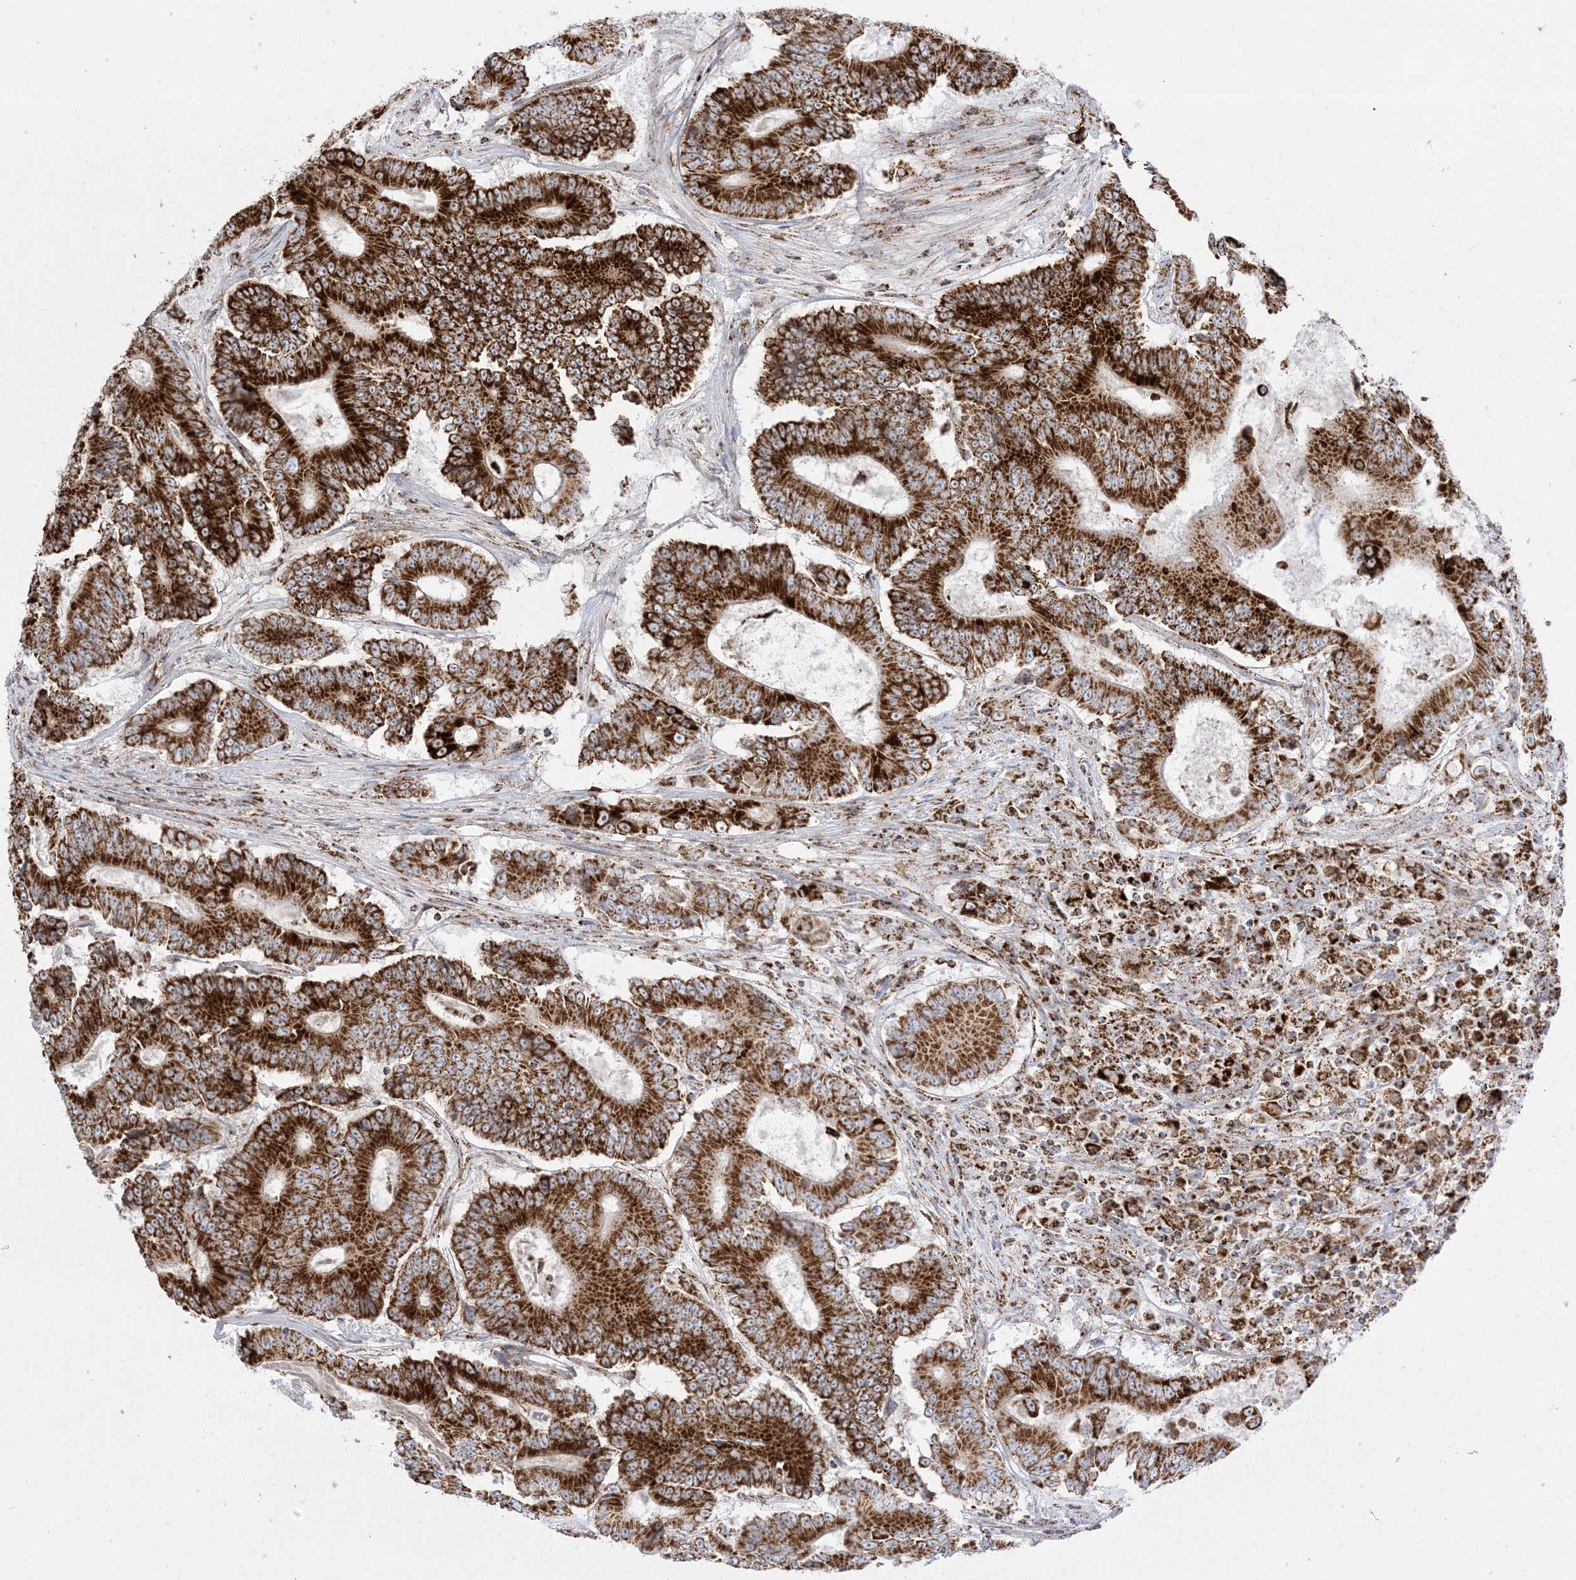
{"staining": {"intensity": "strong", "quantity": ">75%", "location": "cytoplasmic/membranous"}, "tissue": "colorectal cancer", "cell_type": "Tumor cells", "image_type": "cancer", "snomed": [{"axis": "morphology", "description": "Adenocarcinoma, NOS"}, {"axis": "topography", "description": "Colon"}], "caption": "Protein expression analysis of human colorectal adenocarcinoma reveals strong cytoplasmic/membranous expression in about >75% of tumor cells.", "gene": "MRPS36", "patient": {"sex": "male", "age": 83}}